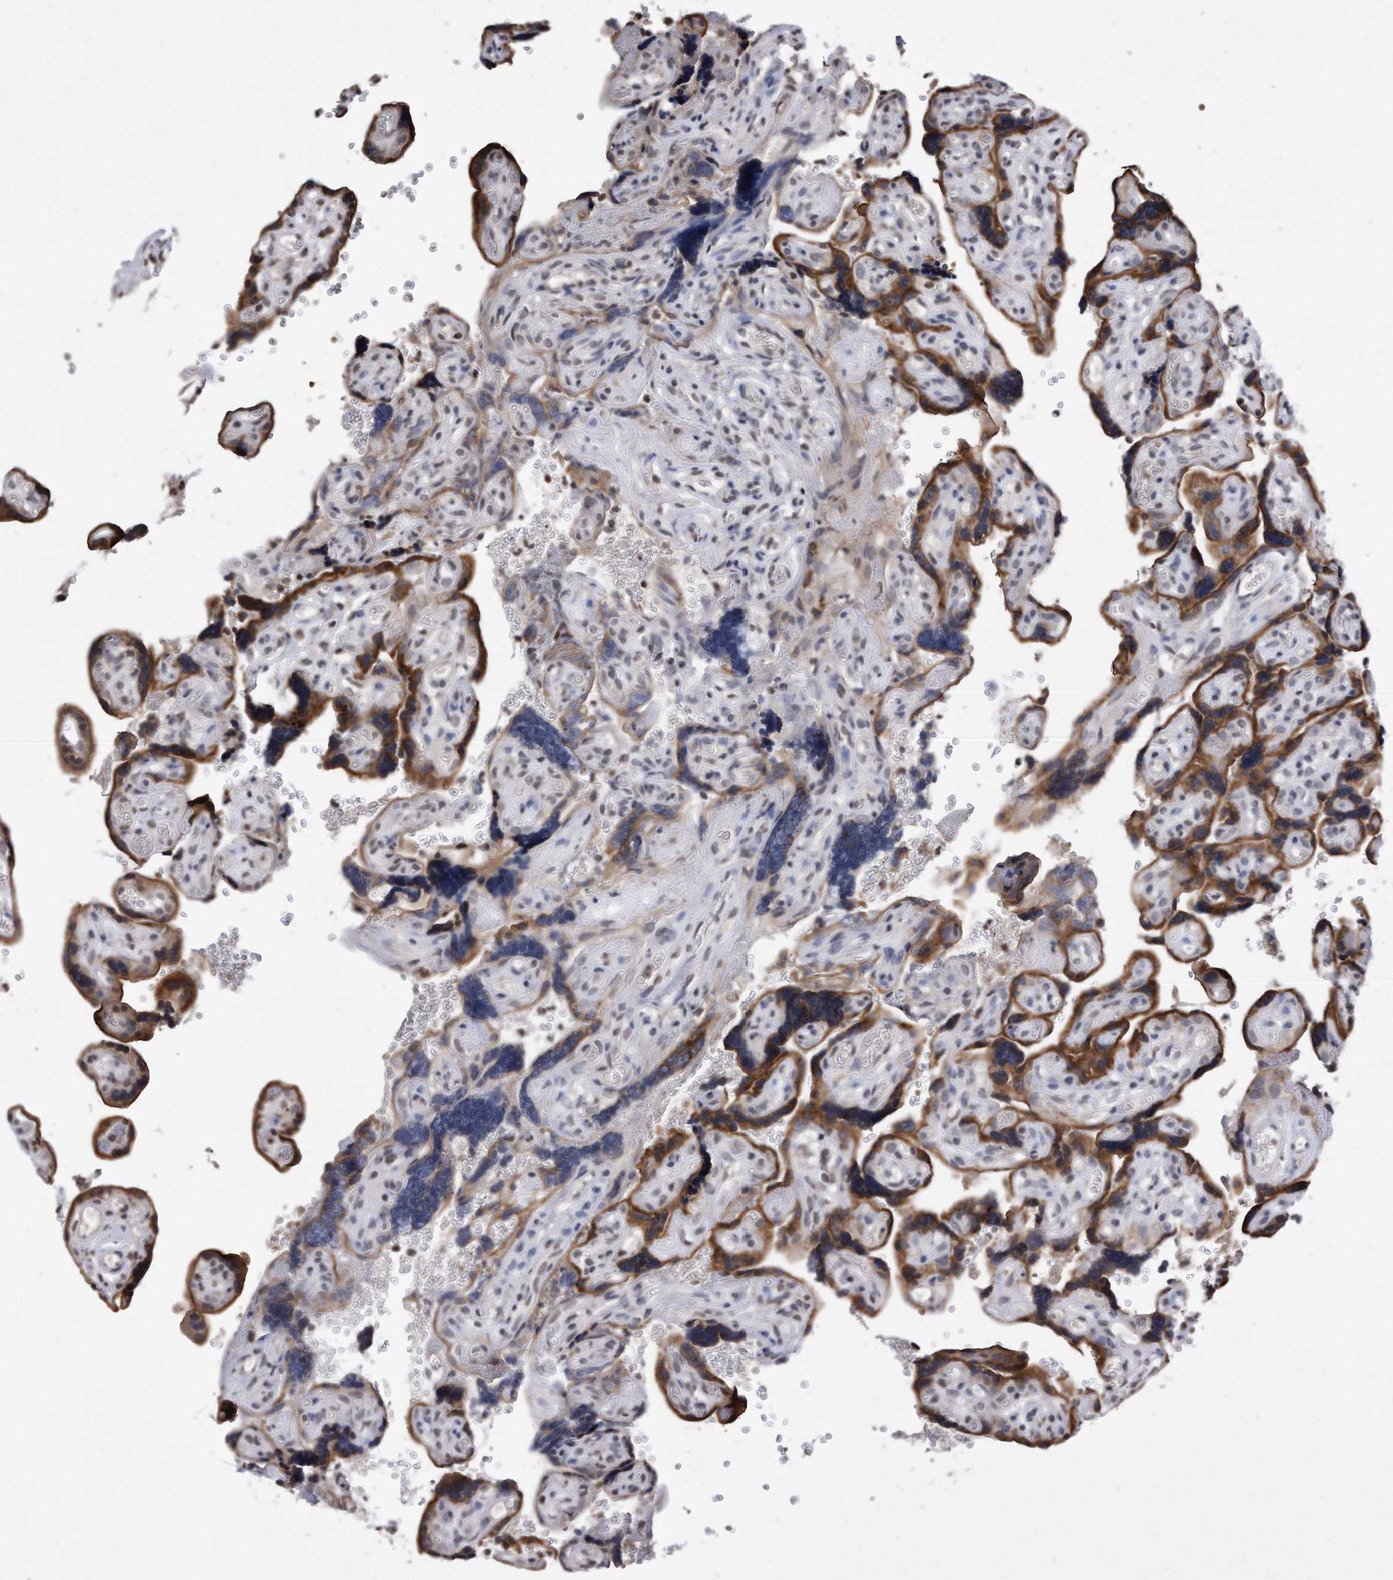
{"staining": {"intensity": "moderate", "quantity": ">75%", "location": "cytoplasmic/membranous"}, "tissue": "placenta", "cell_type": "Decidual cells", "image_type": "normal", "snomed": [{"axis": "morphology", "description": "Normal tissue, NOS"}, {"axis": "topography", "description": "Placenta"}], "caption": "IHC (DAB) staining of normal human placenta shows moderate cytoplasmic/membranous protein expression in approximately >75% of decidual cells.", "gene": "DAB1", "patient": {"sex": "female", "age": 30}}